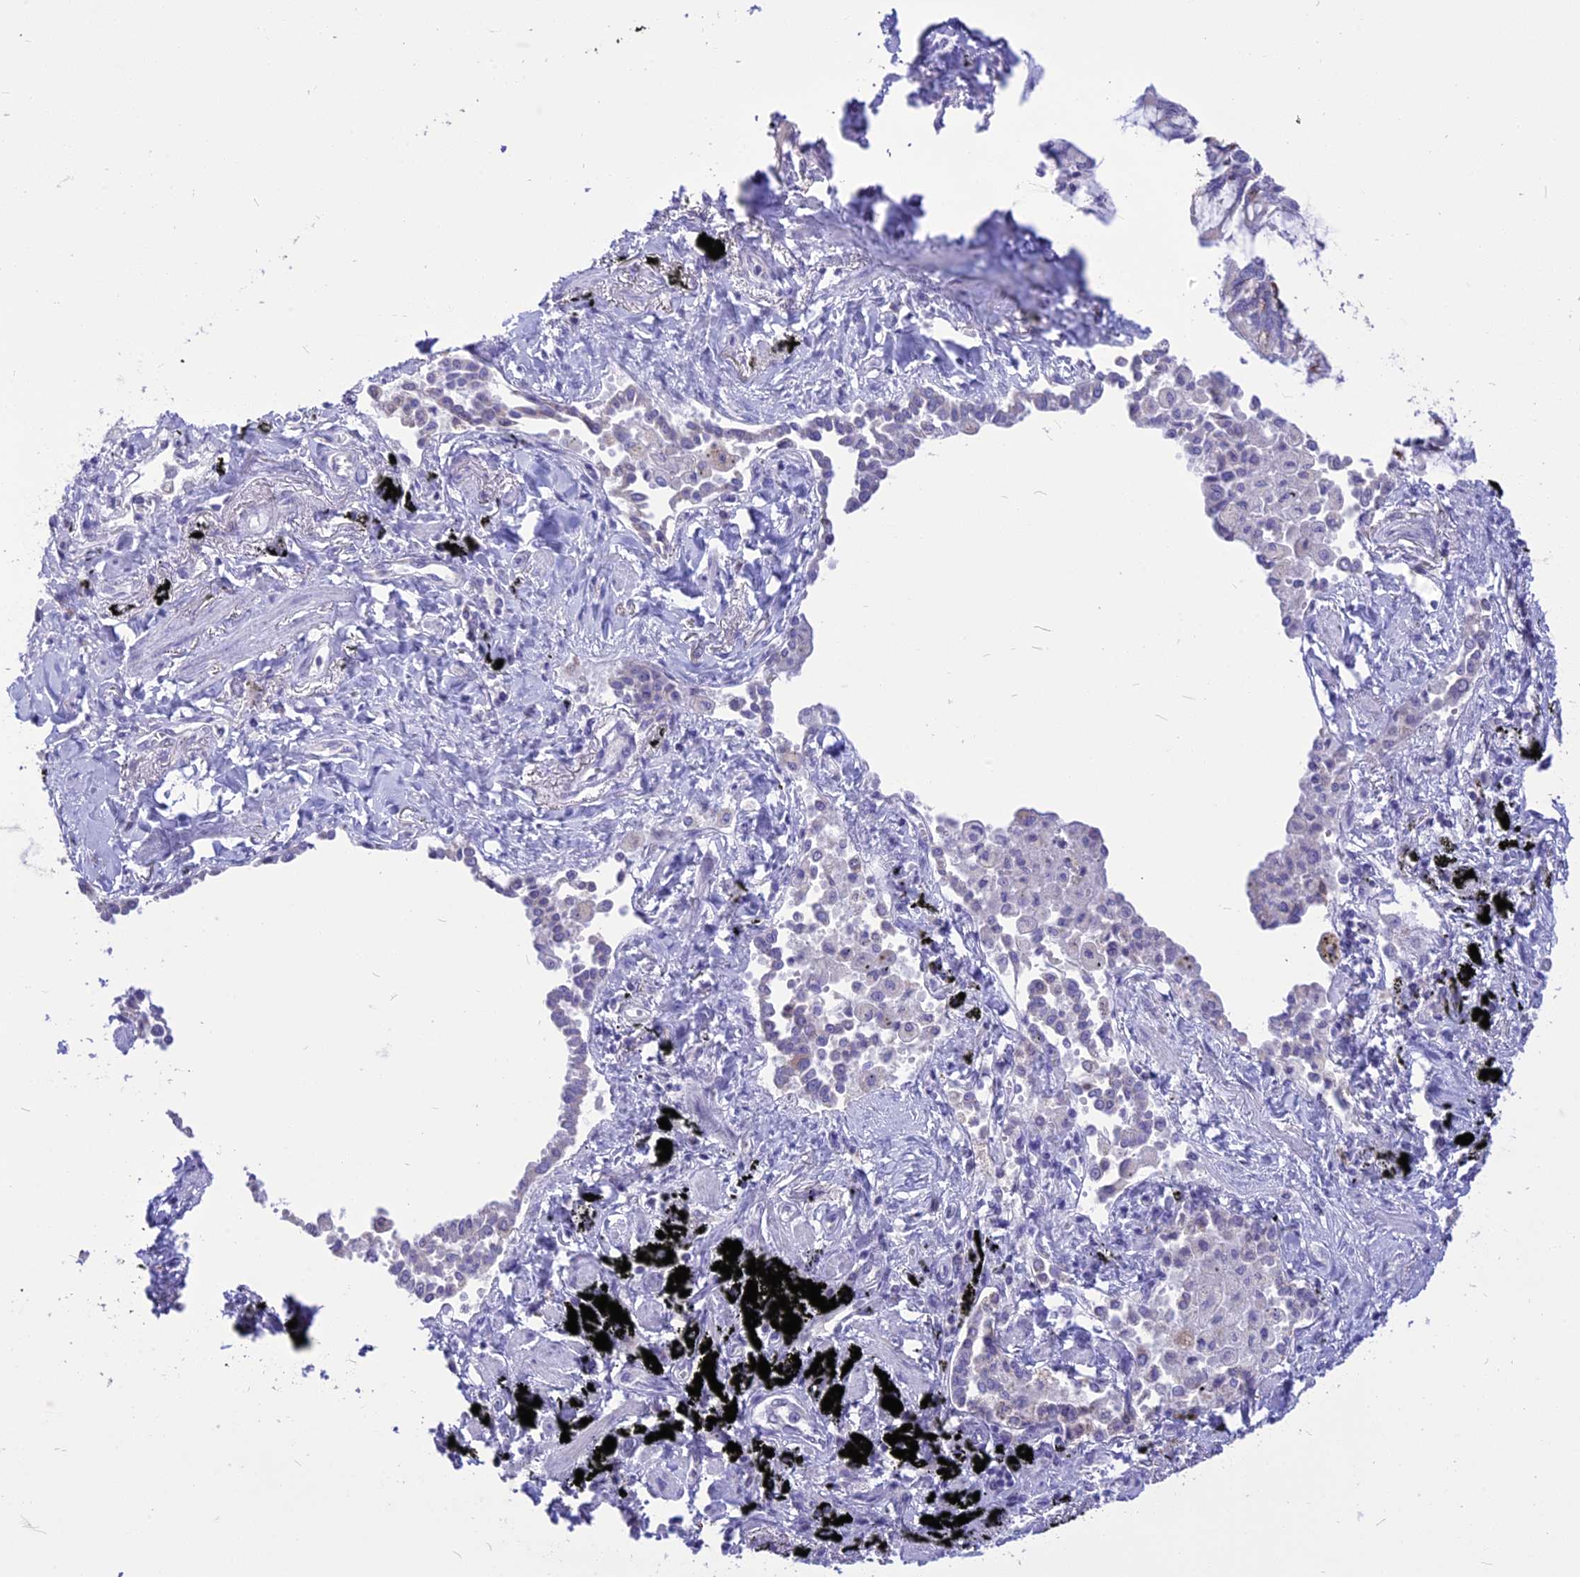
{"staining": {"intensity": "negative", "quantity": "none", "location": "none"}, "tissue": "lung cancer", "cell_type": "Tumor cells", "image_type": "cancer", "snomed": [{"axis": "morphology", "description": "Adenocarcinoma, NOS"}, {"axis": "topography", "description": "Lung"}], "caption": "The micrograph demonstrates no staining of tumor cells in lung adenocarcinoma.", "gene": "CMSS1", "patient": {"sex": "male", "age": 67}}